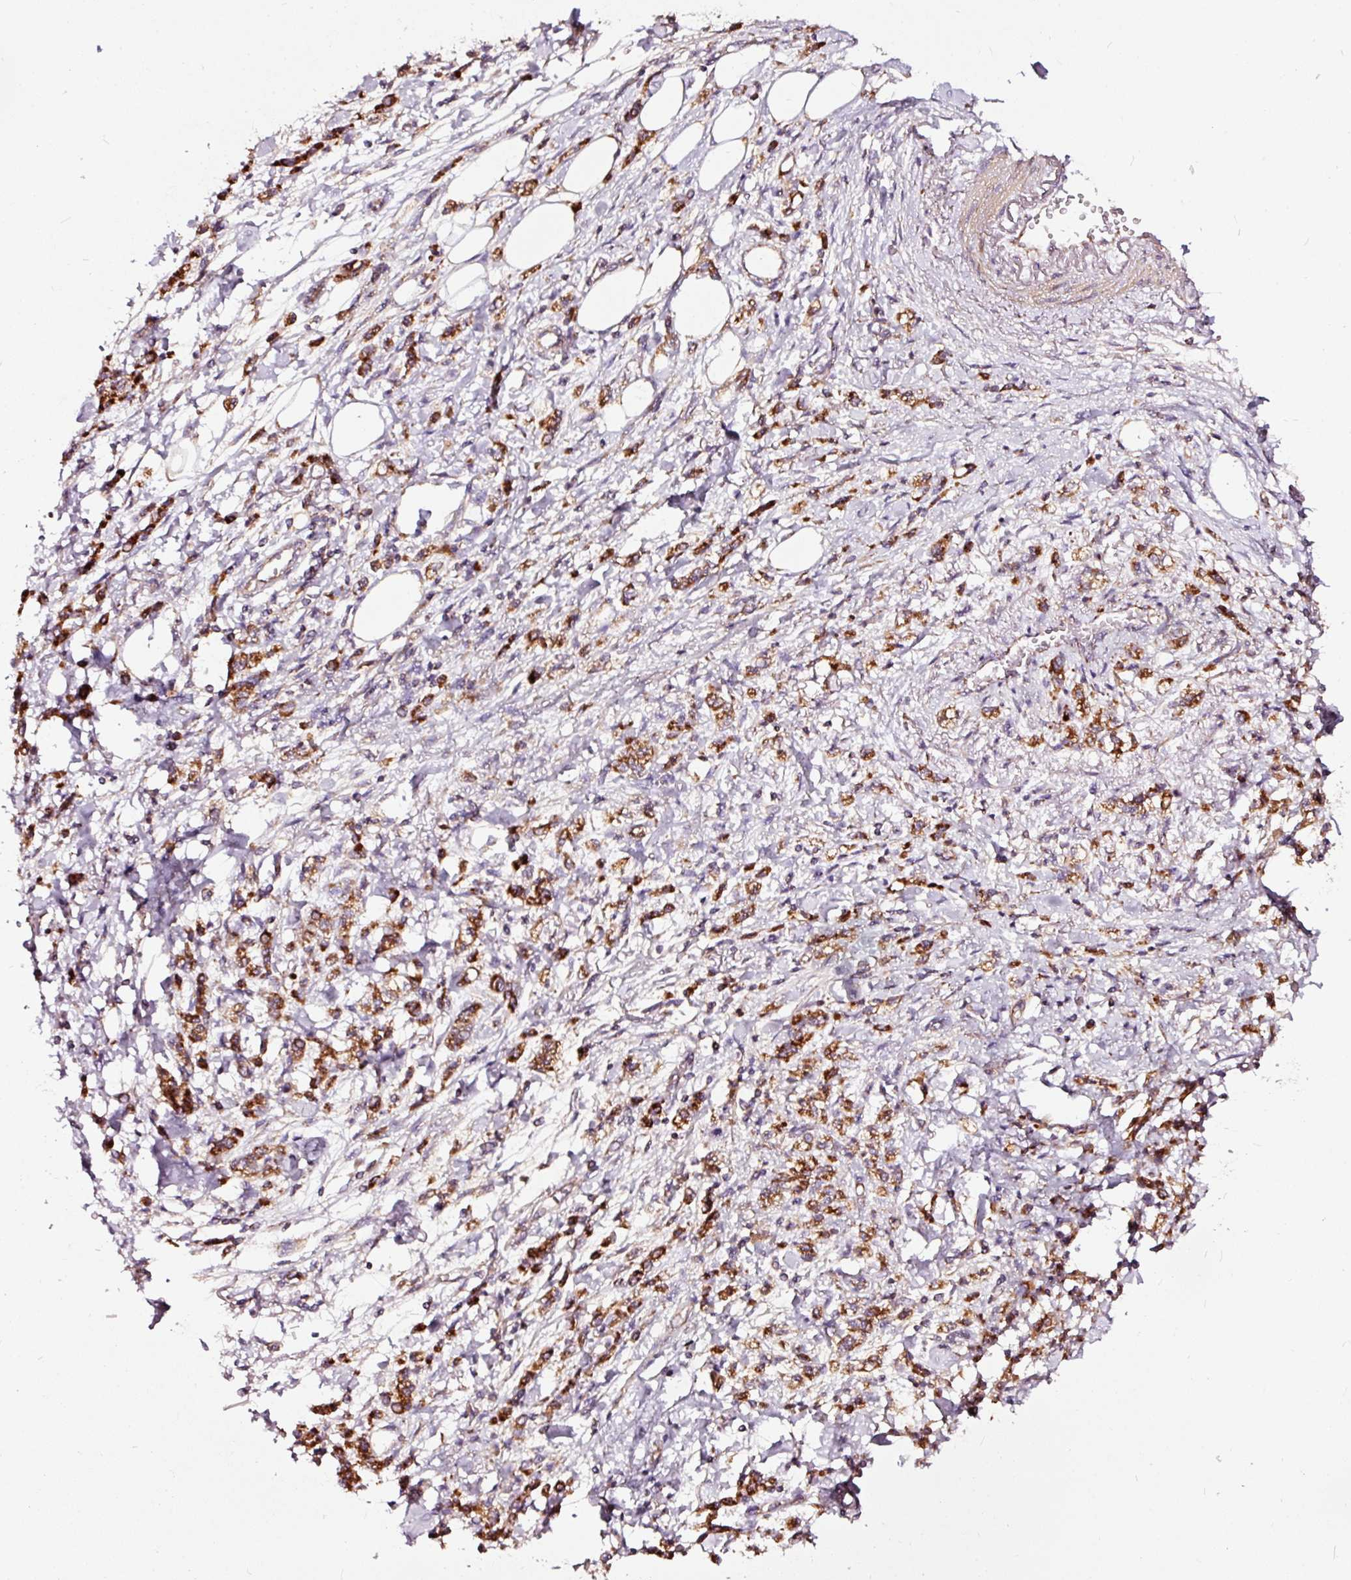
{"staining": {"intensity": "strong", "quantity": ">75%", "location": "cytoplasmic/membranous"}, "tissue": "stomach cancer", "cell_type": "Tumor cells", "image_type": "cancer", "snomed": [{"axis": "morphology", "description": "Adenocarcinoma, NOS"}, {"axis": "topography", "description": "Stomach"}], "caption": "Stomach cancer tissue demonstrates strong cytoplasmic/membranous expression in about >75% of tumor cells, visualized by immunohistochemistry.", "gene": "TPM1", "patient": {"sex": "male", "age": 77}}